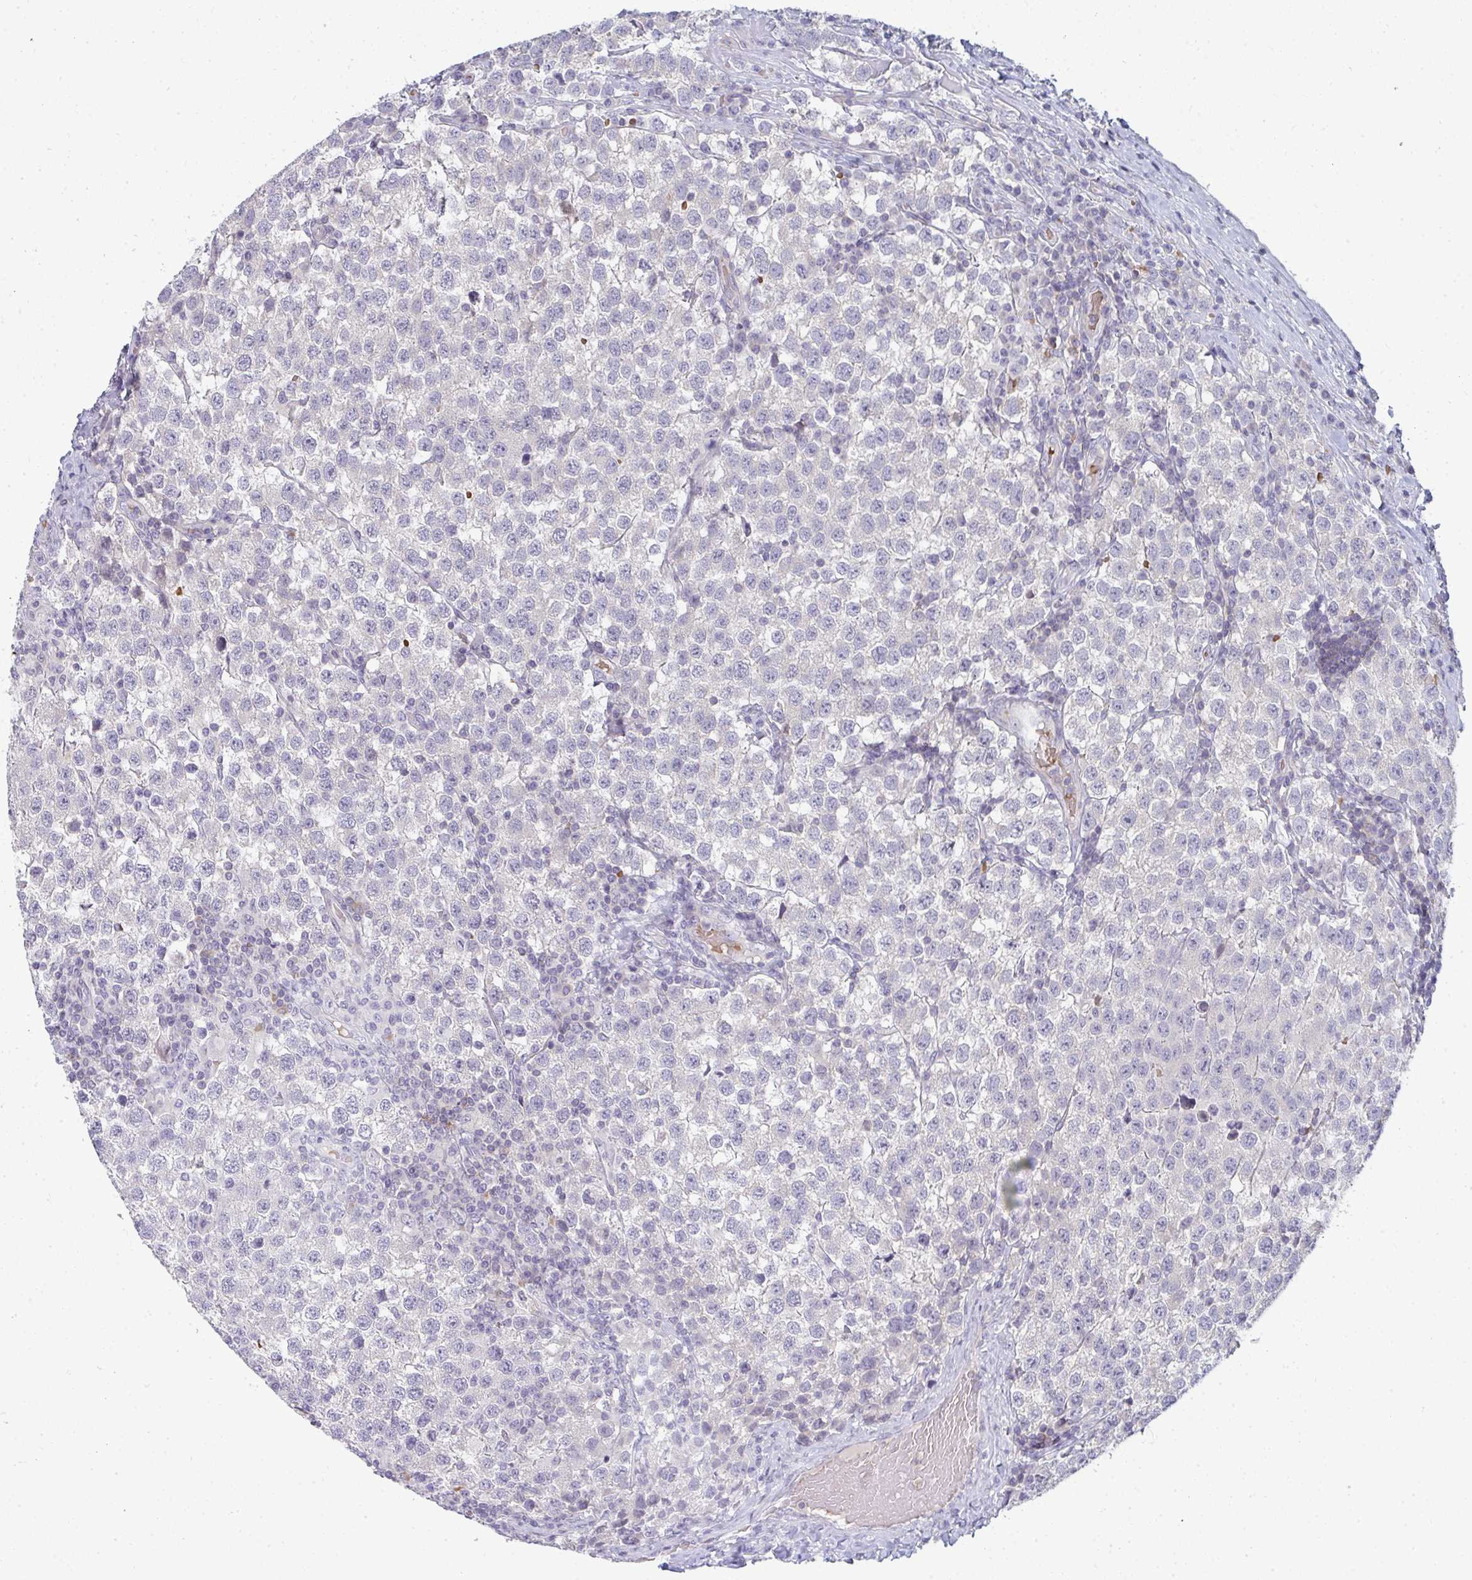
{"staining": {"intensity": "negative", "quantity": "none", "location": "none"}, "tissue": "testis cancer", "cell_type": "Tumor cells", "image_type": "cancer", "snomed": [{"axis": "morphology", "description": "Seminoma, NOS"}, {"axis": "topography", "description": "Testis"}], "caption": "Tumor cells show no significant protein staining in seminoma (testis).", "gene": "SHB", "patient": {"sex": "male", "age": 34}}